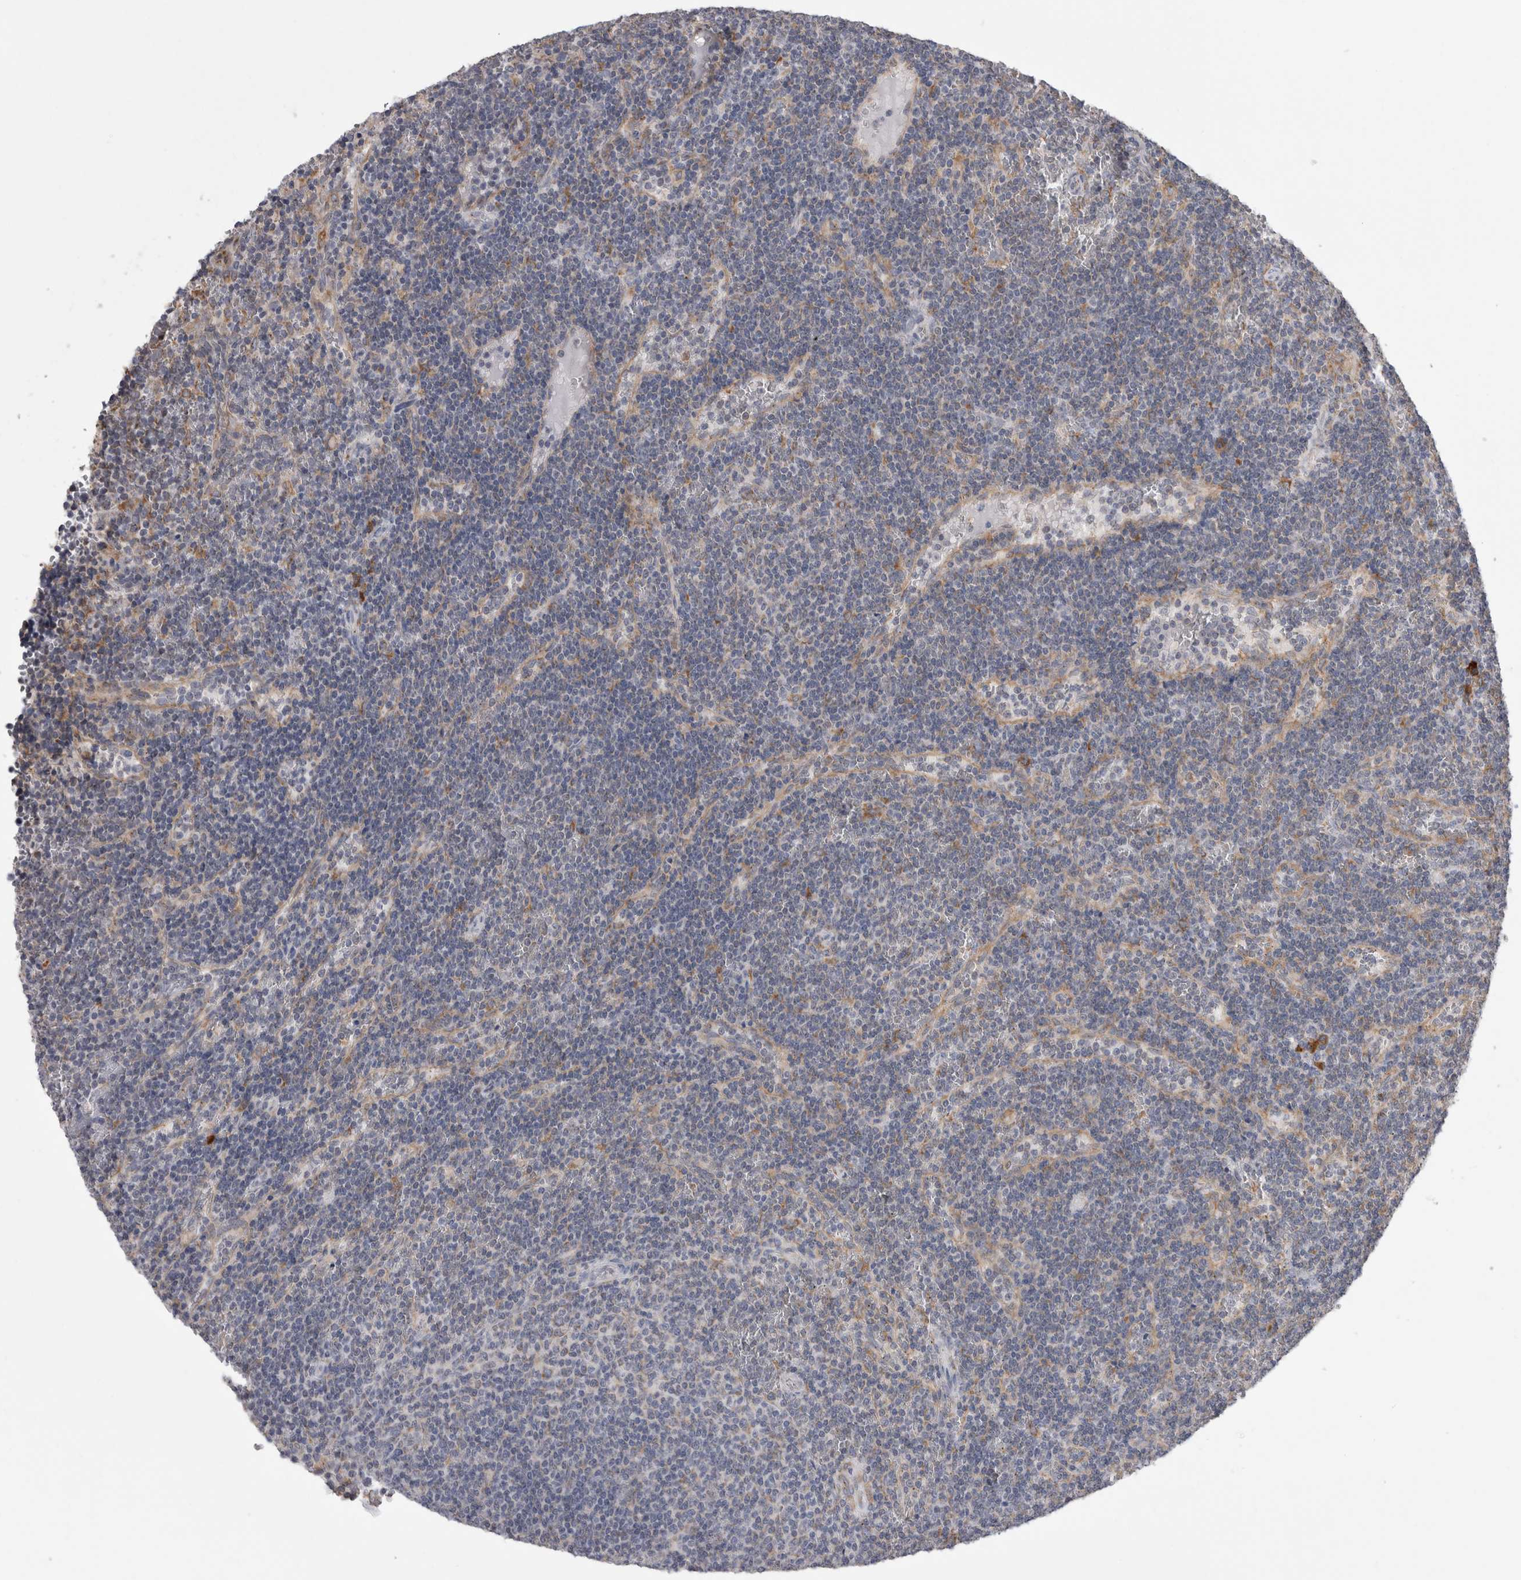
{"staining": {"intensity": "negative", "quantity": "none", "location": "none"}, "tissue": "lymphoma", "cell_type": "Tumor cells", "image_type": "cancer", "snomed": [{"axis": "morphology", "description": "Malignant lymphoma, non-Hodgkin's type, Low grade"}, {"axis": "topography", "description": "Spleen"}], "caption": "Image shows no protein staining in tumor cells of low-grade malignant lymphoma, non-Hodgkin's type tissue.", "gene": "ZNF341", "patient": {"sex": "female", "age": 50}}